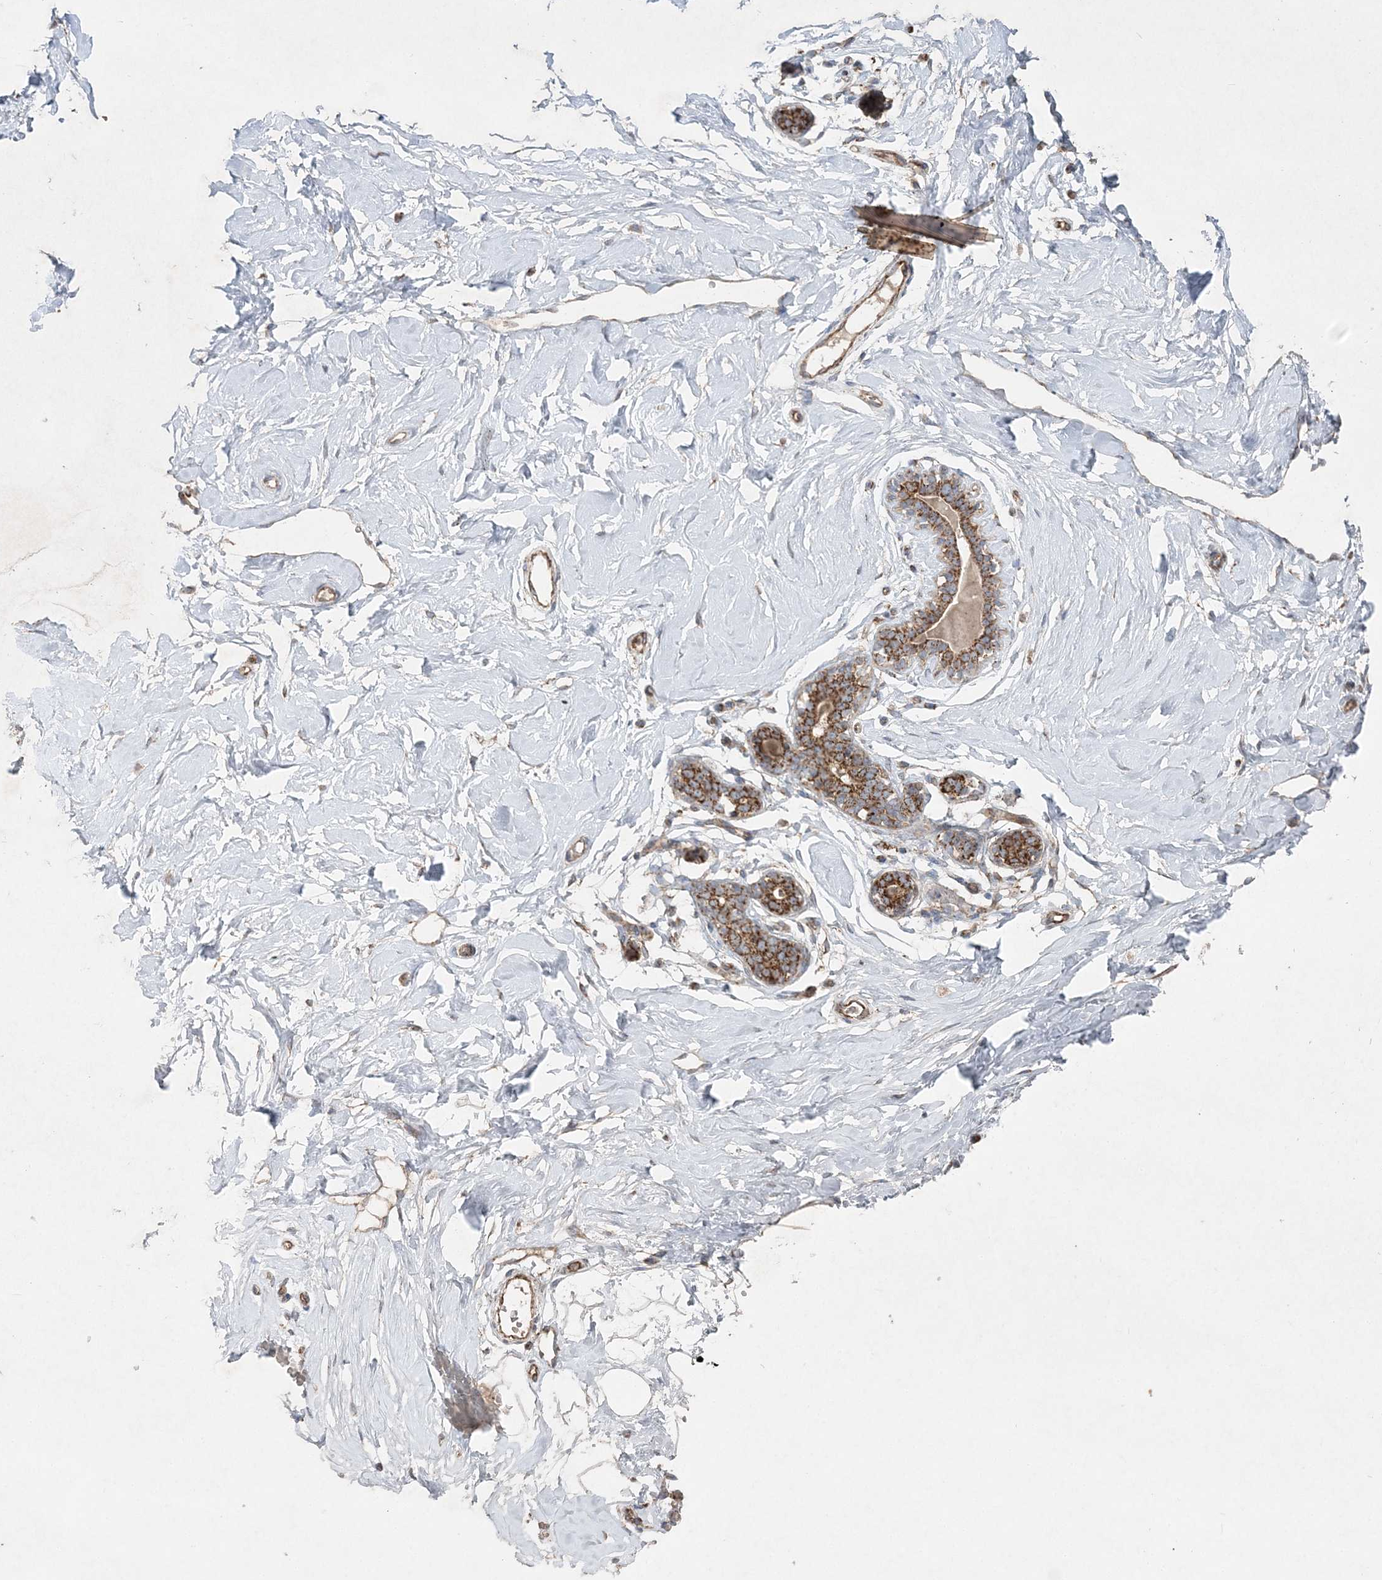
{"staining": {"intensity": "weak", "quantity": ">75%", "location": "cytoplasmic/membranous"}, "tissue": "breast", "cell_type": "Adipocytes", "image_type": "normal", "snomed": [{"axis": "morphology", "description": "Normal tissue, NOS"}, {"axis": "morphology", "description": "Adenoma, NOS"}, {"axis": "topography", "description": "Breast"}], "caption": "A micrograph of breast stained for a protein exhibits weak cytoplasmic/membranous brown staining in adipocytes.", "gene": "LRPPRC", "patient": {"sex": "female", "age": 23}}